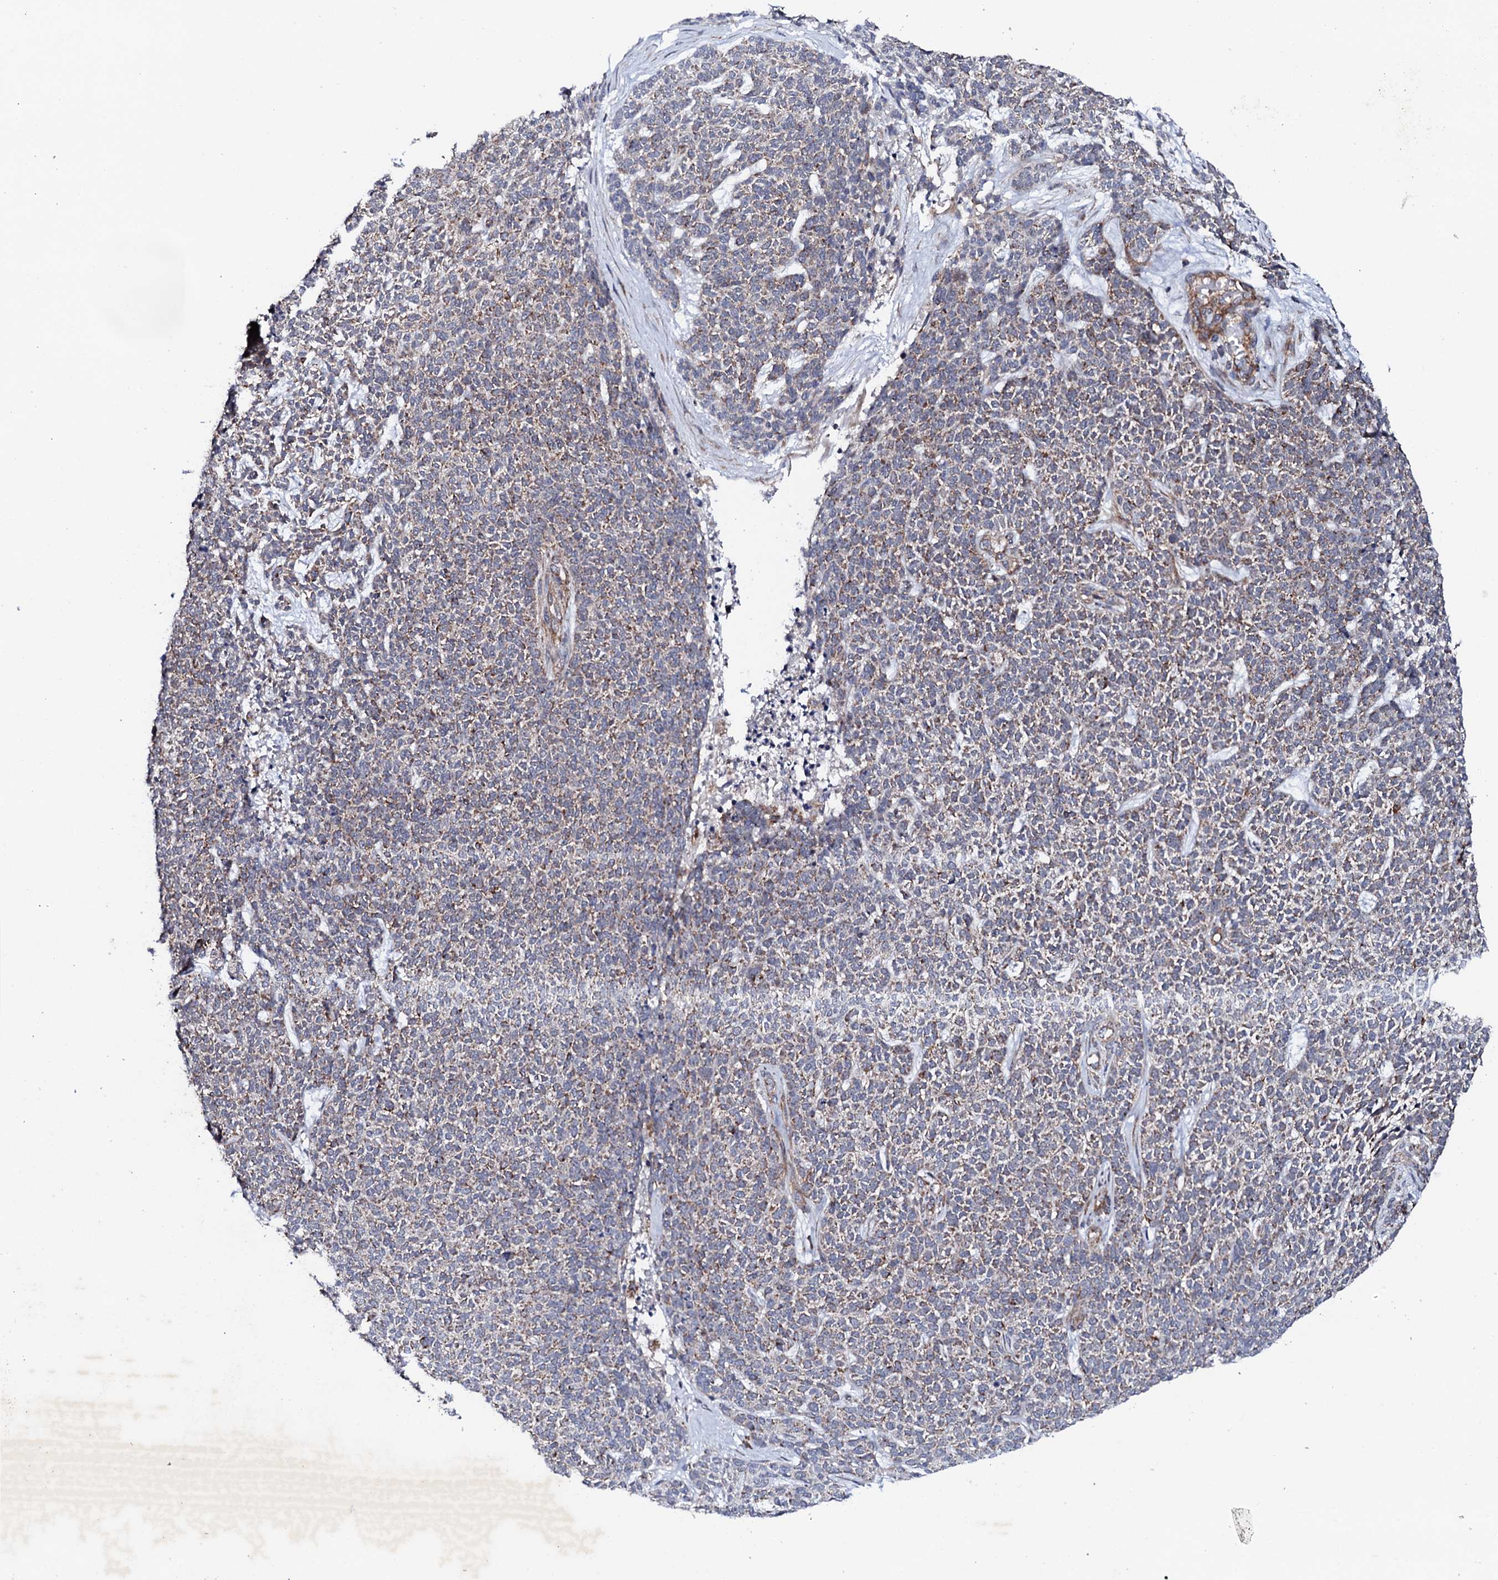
{"staining": {"intensity": "weak", "quantity": "25%-75%", "location": "cytoplasmic/membranous"}, "tissue": "skin cancer", "cell_type": "Tumor cells", "image_type": "cancer", "snomed": [{"axis": "morphology", "description": "Basal cell carcinoma"}, {"axis": "topography", "description": "Skin"}], "caption": "A micrograph of skin cancer stained for a protein exhibits weak cytoplasmic/membranous brown staining in tumor cells.", "gene": "MTIF3", "patient": {"sex": "female", "age": 84}}